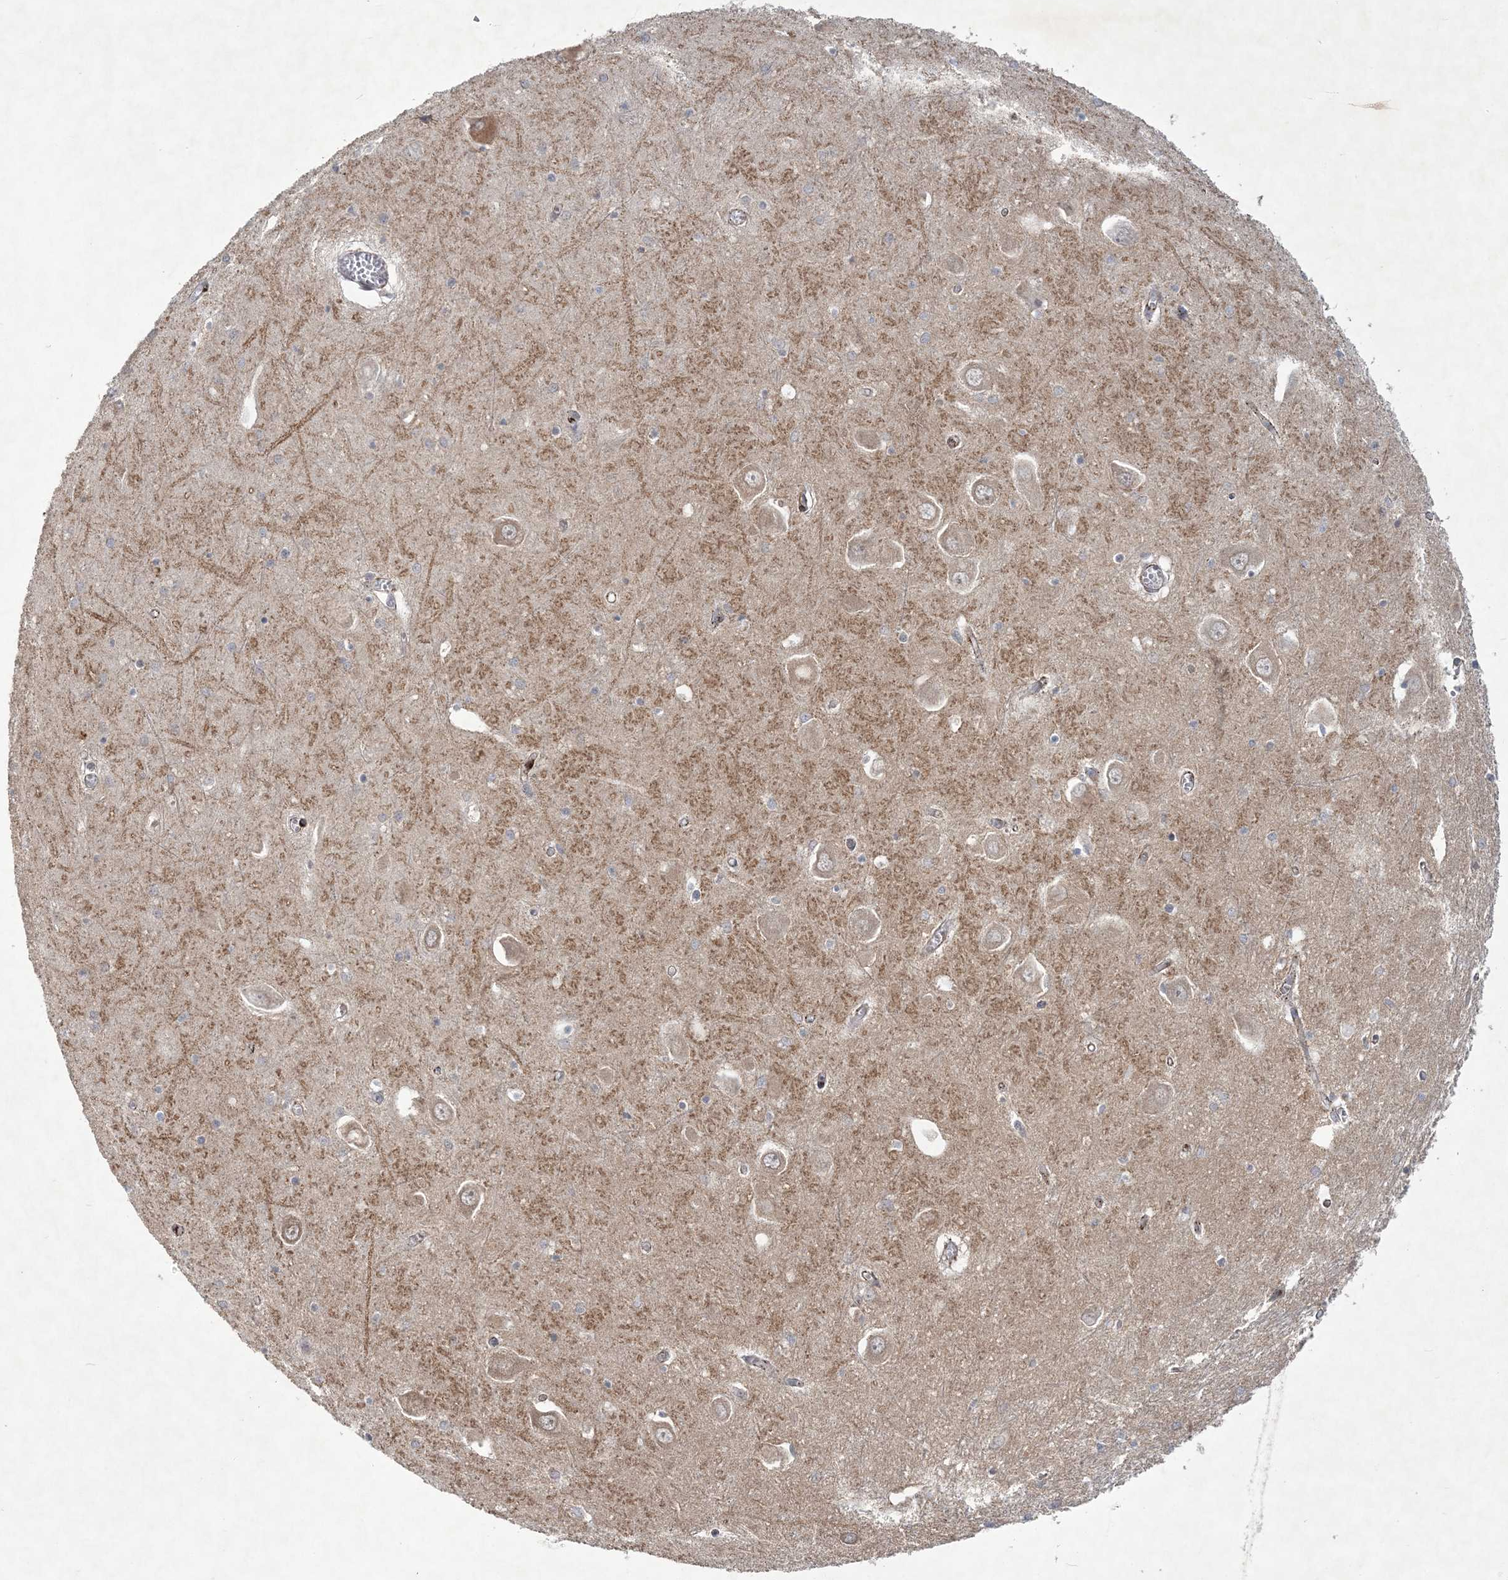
{"staining": {"intensity": "weak", "quantity": "<25%", "location": "cytoplasmic/membranous"}, "tissue": "hippocampus", "cell_type": "Glial cells", "image_type": "normal", "snomed": [{"axis": "morphology", "description": "Normal tissue, NOS"}, {"axis": "topography", "description": "Hippocampus"}], "caption": "An immunohistochemistry image of normal hippocampus is shown. There is no staining in glial cells of hippocampus. (DAB IHC, high magnification).", "gene": "RNF25", "patient": {"sex": "male", "age": 70}}